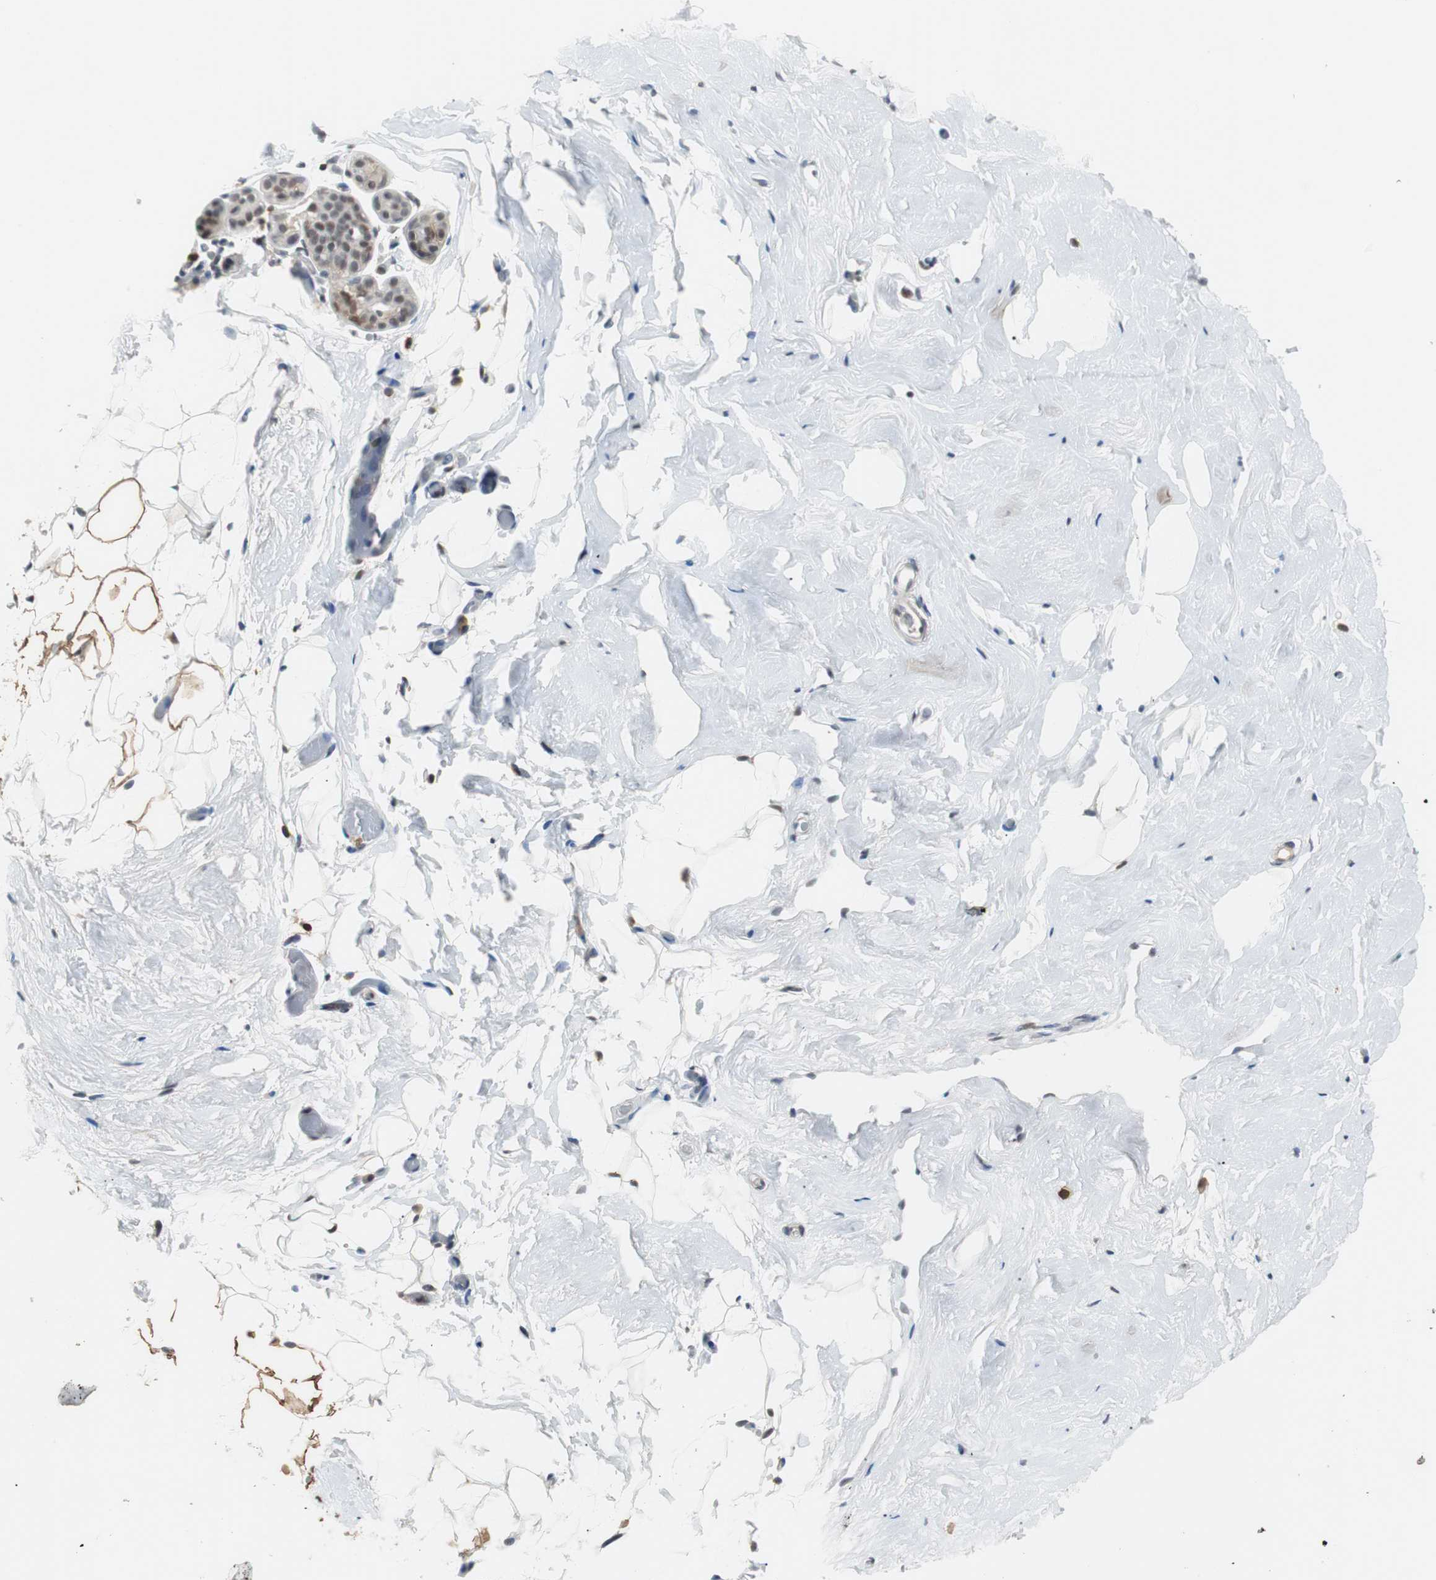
{"staining": {"intensity": "moderate", "quantity": "<25%", "location": "cytoplasmic/membranous"}, "tissue": "breast", "cell_type": "Adipocytes", "image_type": "normal", "snomed": [{"axis": "morphology", "description": "Normal tissue, NOS"}, {"axis": "topography", "description": "Breast"}], "caption": "A high-resolution histopathology image shows IHC staining of unremarkable breast, which displays moderate cytoplasmic/membranous positivity in approximately <25% of adipocytes. (DAB (3,3'-diaminobenzidine) = brown stain, brightfield microscopy at high magnification).", "gene": "SIRT1", "patient": {"sex": "female", "age": 75}}